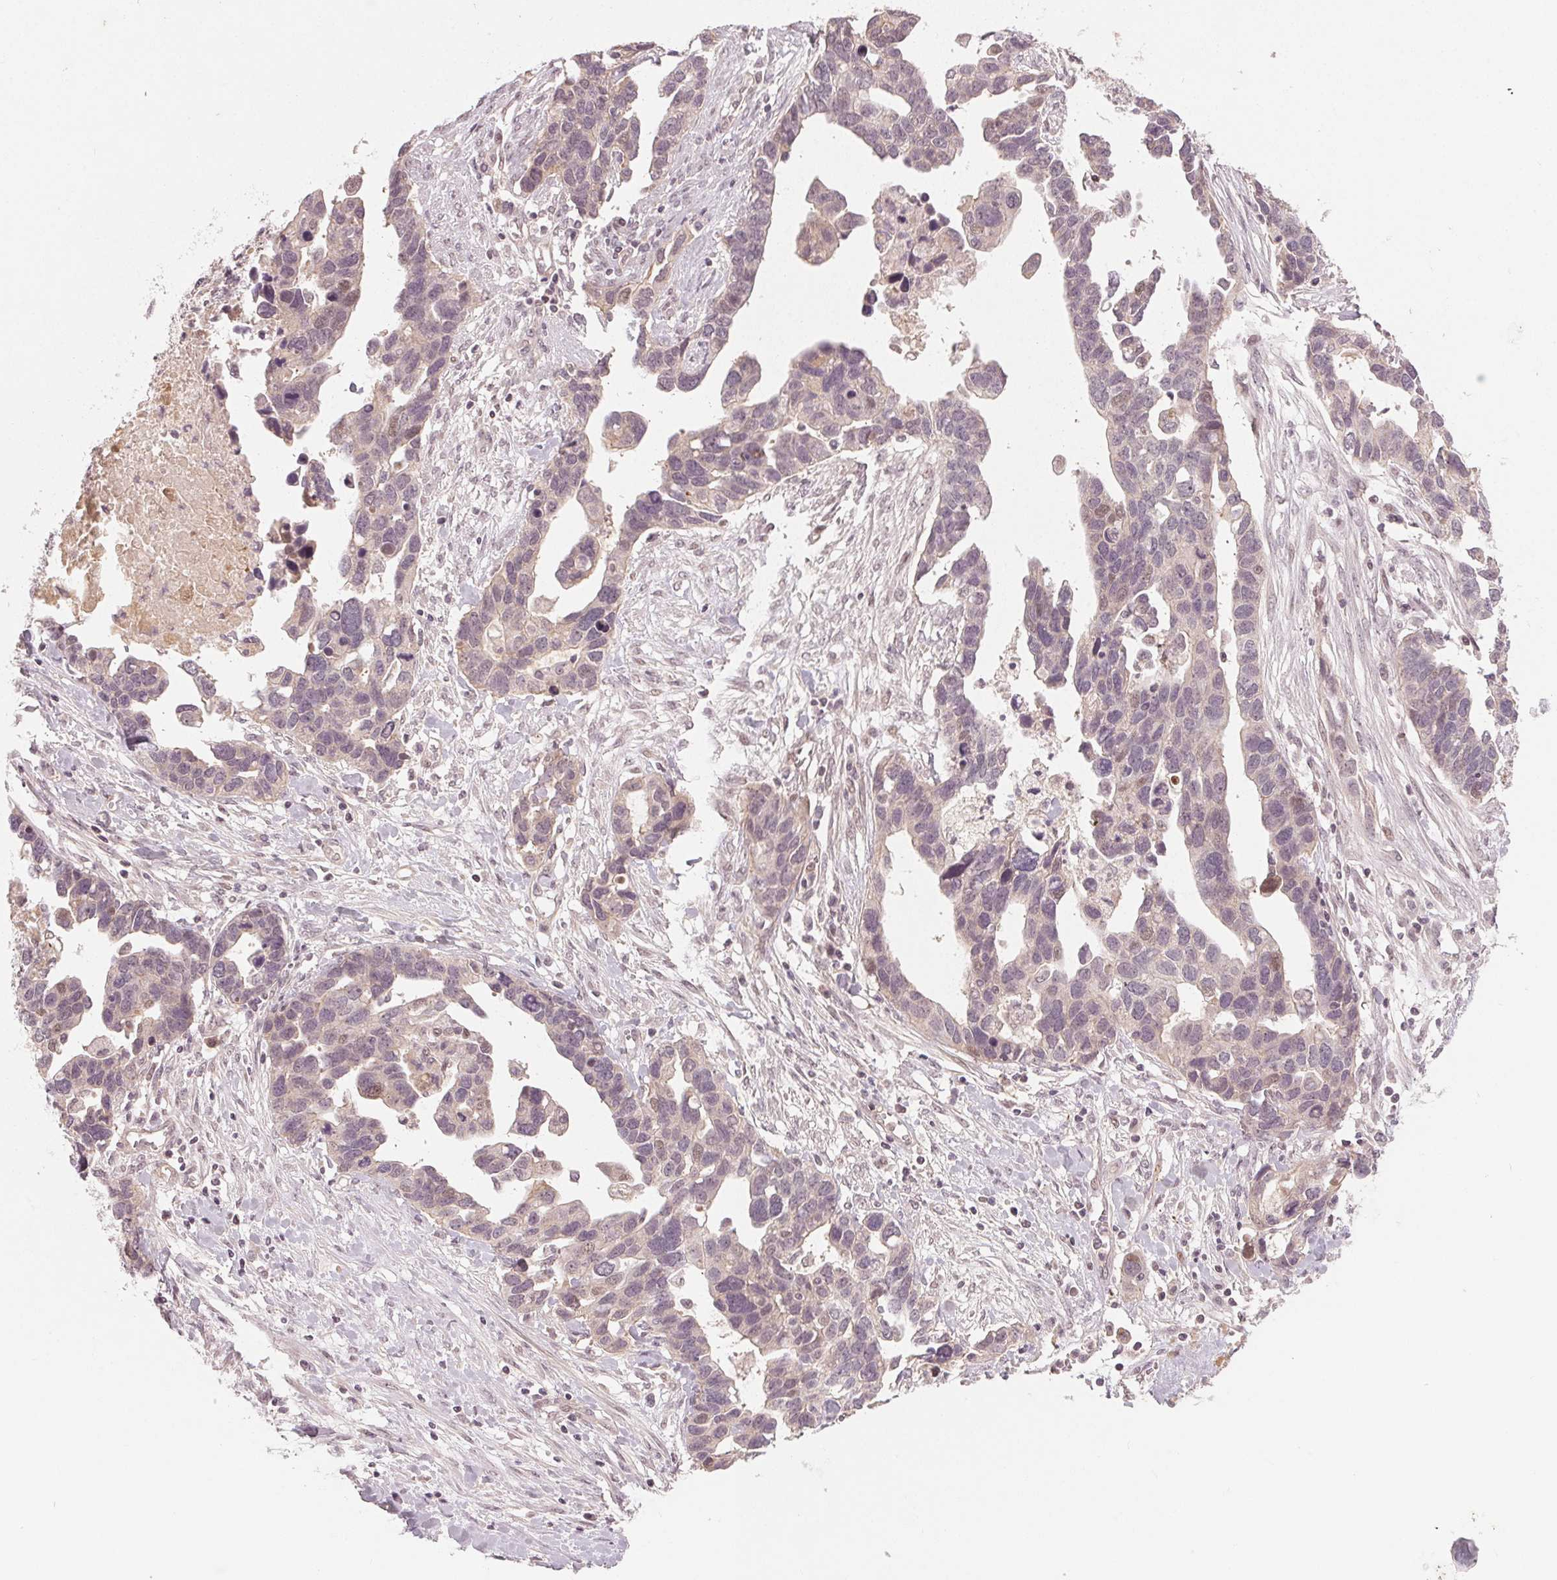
{"staining": {"intensity": "weak", "quantity": ">75%", "location": "cytoplasmic/membranous"}, "tissue": "ovarian cancer", "cell_type": "Tumor cells", "image_type": "cancer", "snomed": [{"axis": "morphology", "description": "Cystadenocarcinoma, serous, NOS"}, {"axis": "topography", "description": "Ovary"}], "caption": "DAB (3,3'-diaminobenzidine) immunohistochemical staining of ovarian cancer reveals weak cytoplasmic/membranous protein positivity in about >75% of tumor cells.", "gene": "TUB", "patient": {"sex": "female", "age": 54}}